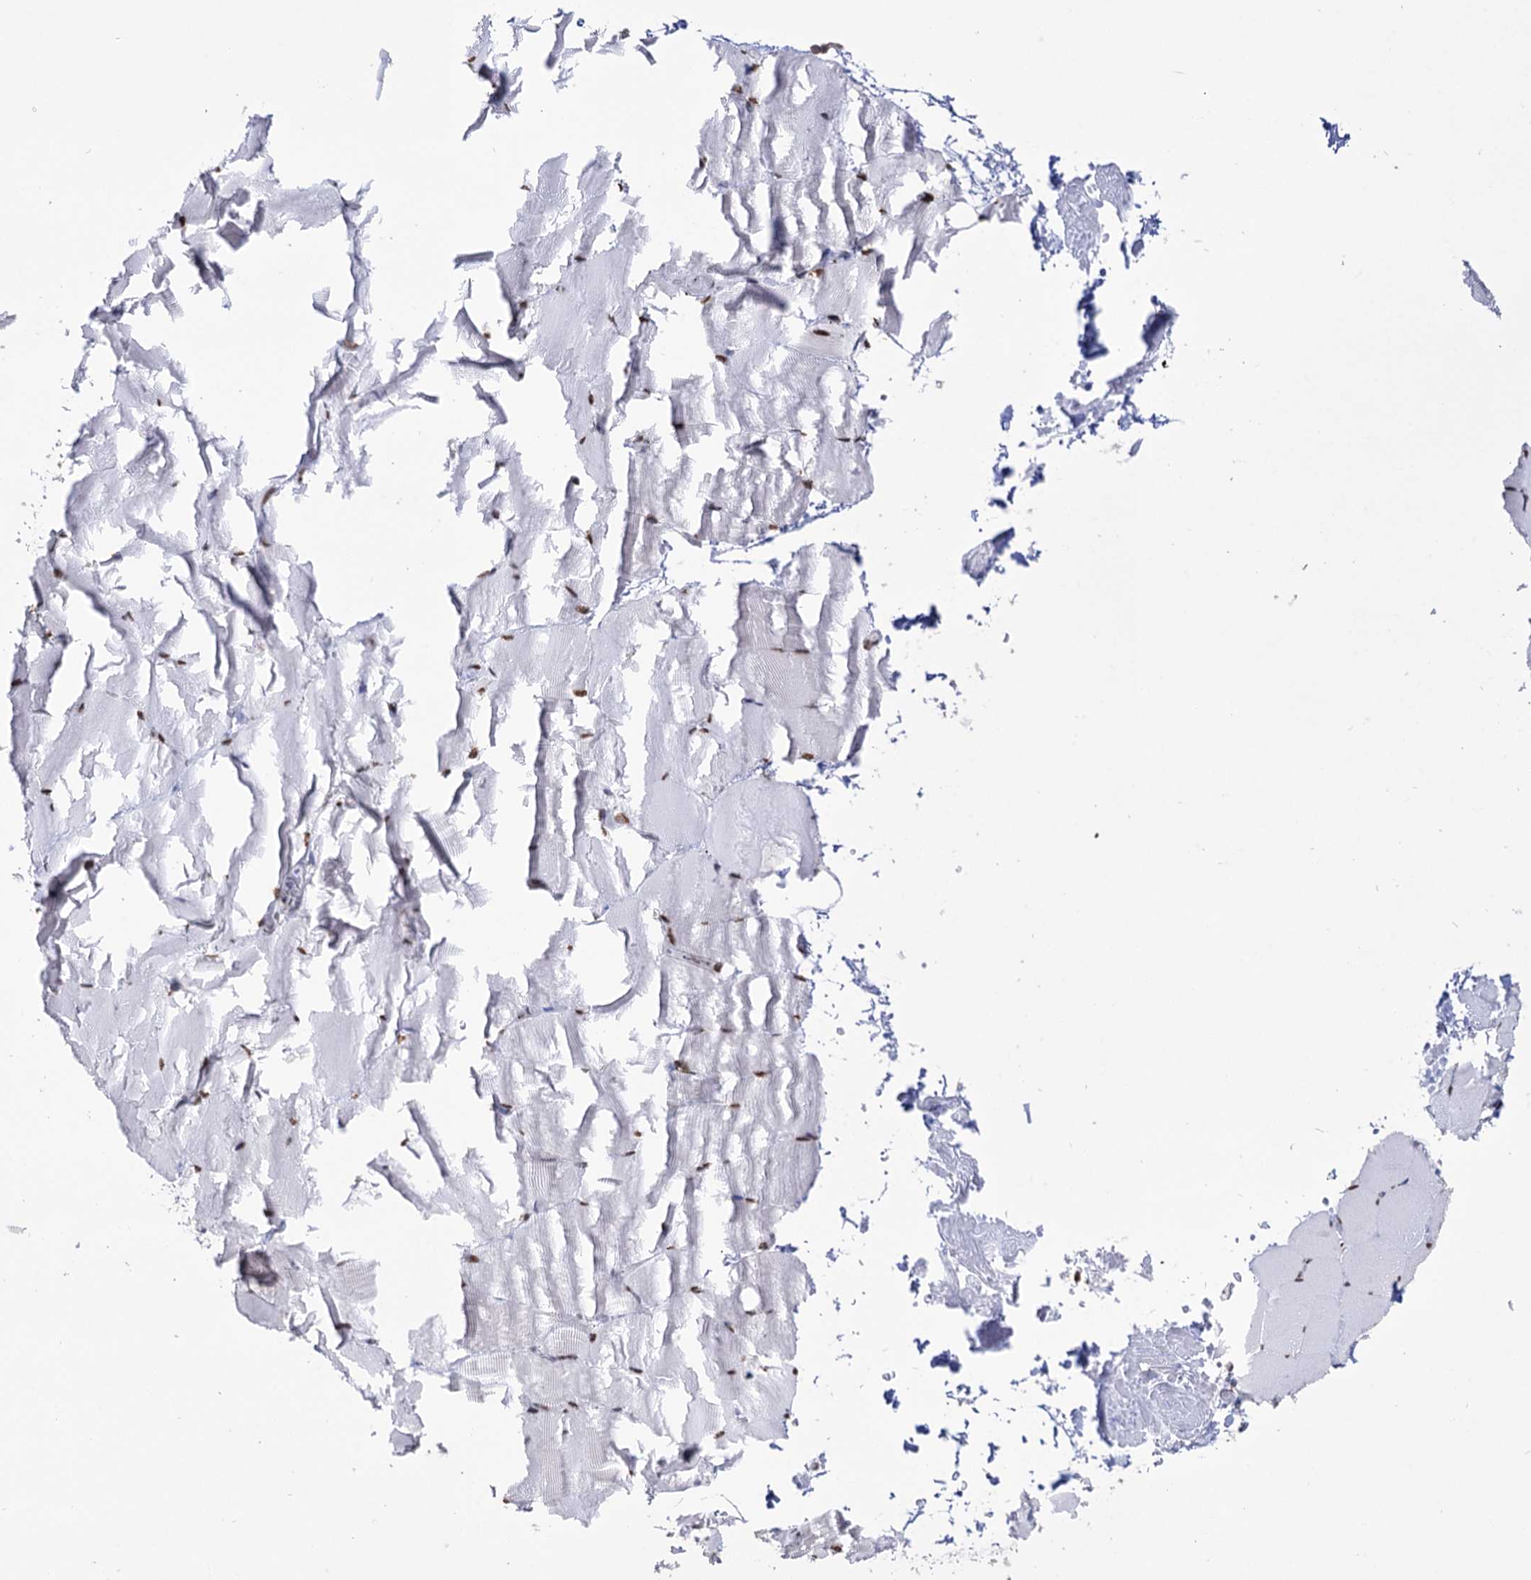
{"staining": {"intensity": "weak", "quantity": ">75%", "location": "nuclear"}, "tissue": "skeletal muscle", "cell_type": "Myocytes", "image_type": "normal", "snomed": [{"axis": "morphology", "description": "Normal tissue, NOS"}, {"axis": "topography", "description": "Skeletal muscle"}, {"axis": "topography", "description": "Parathyroid gland"}], "caption": "Protein staining reveals weak nuclear positivity in about >75% of myocytes in unremarkable skeletal muscle.", "gene": "ABHD10", "patient": {"sex": "female", "age": 37}}